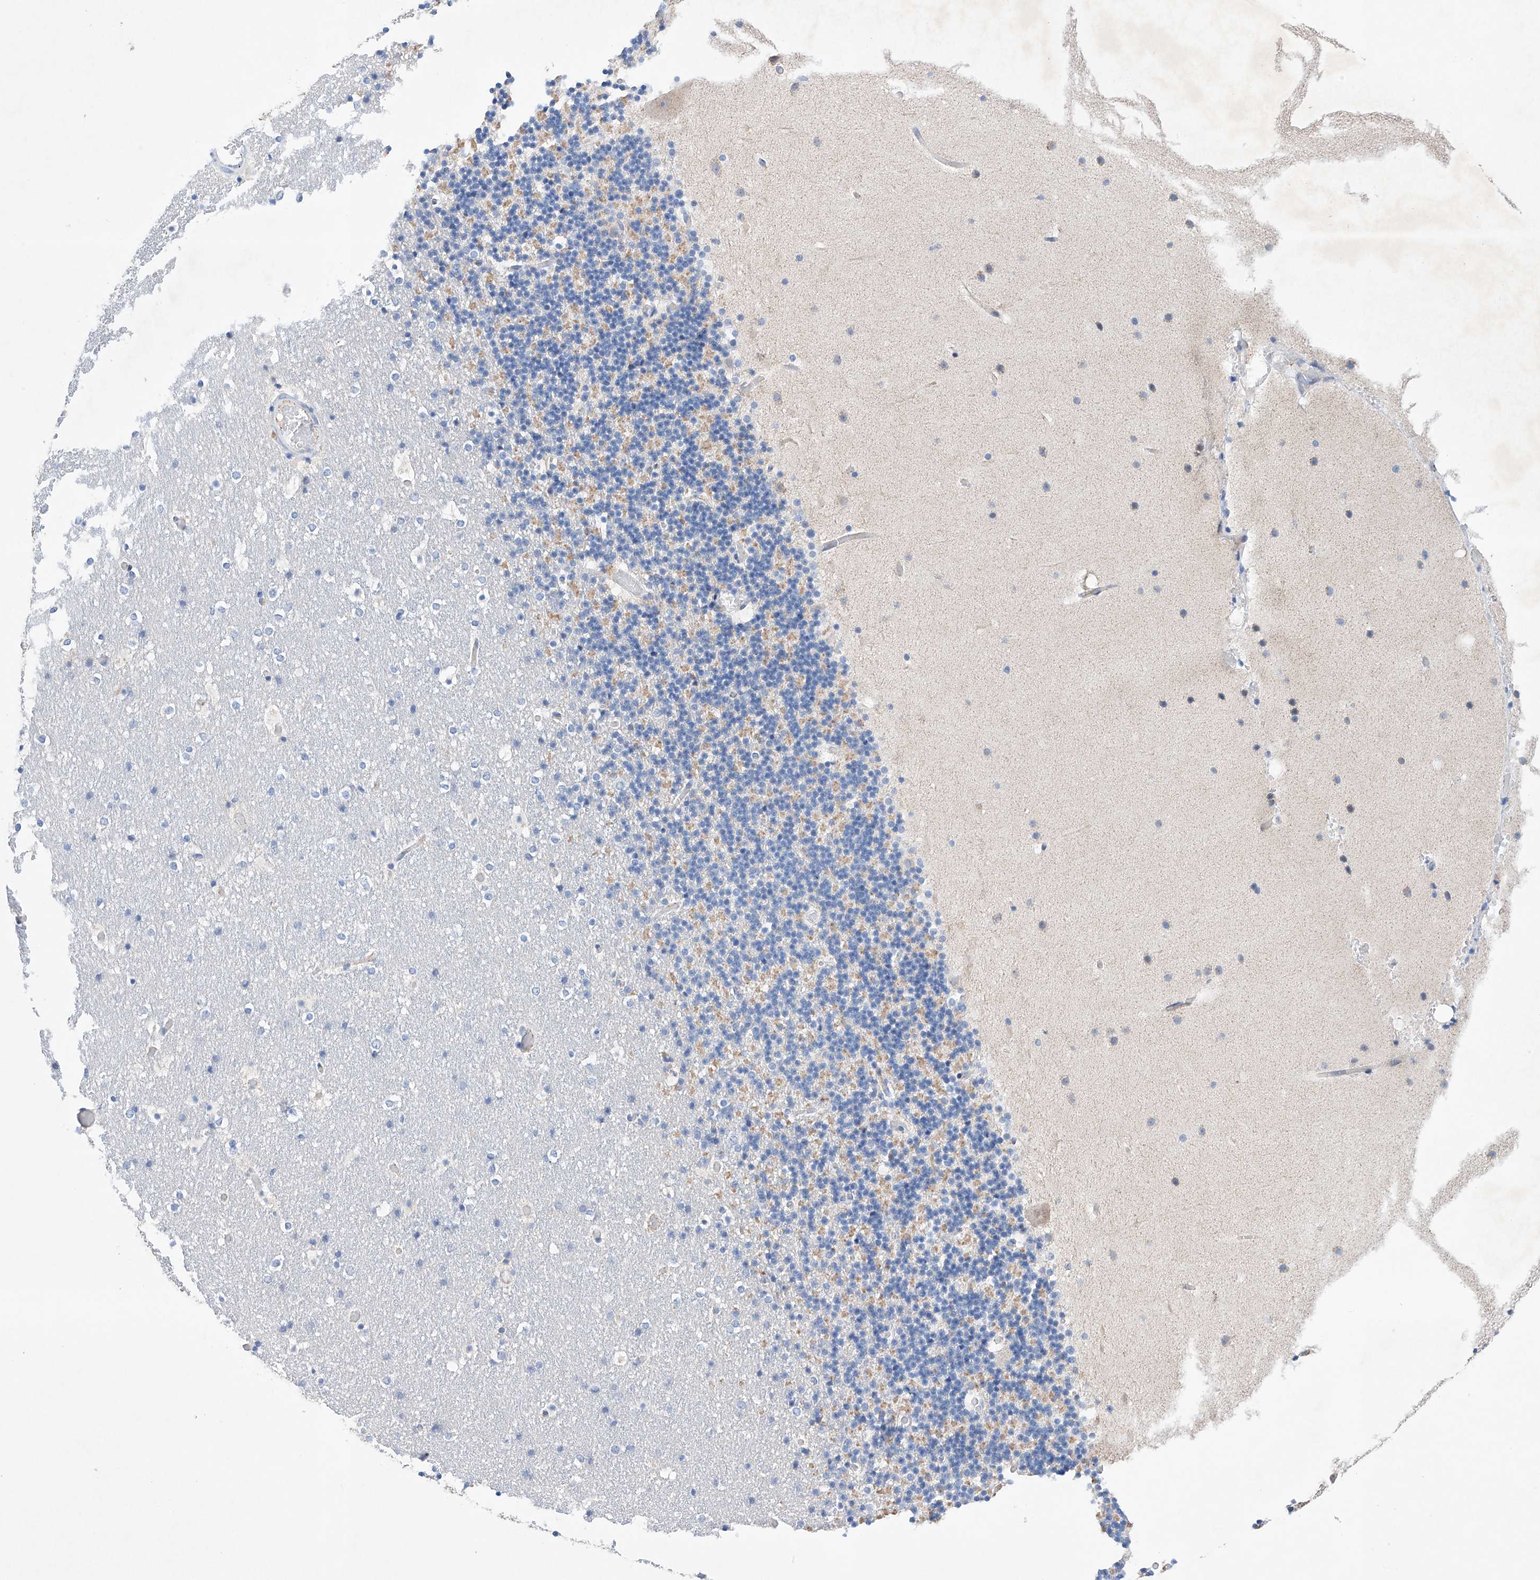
{"staining": {"intensity": "weak", "quantity": "25%-75%", "location": "cytoplasmic/membranous"}, "tissue": "cerebellum", "cell_type": "Cells in granular layer", "image_type": "normal", "snomed": [{"axis": "morphology", "description": "Normal tissue, NOS"}, {"axis": "topography", "description": "Cerebellum"}], "caption": "IHC of benign human cerebellum shows low levels of weak cytoplasmic/membranous expression in about 25%-75% of cells in granular layer.", "gene": "ETV7", "patient": {"sex": "male", "age": 57}}